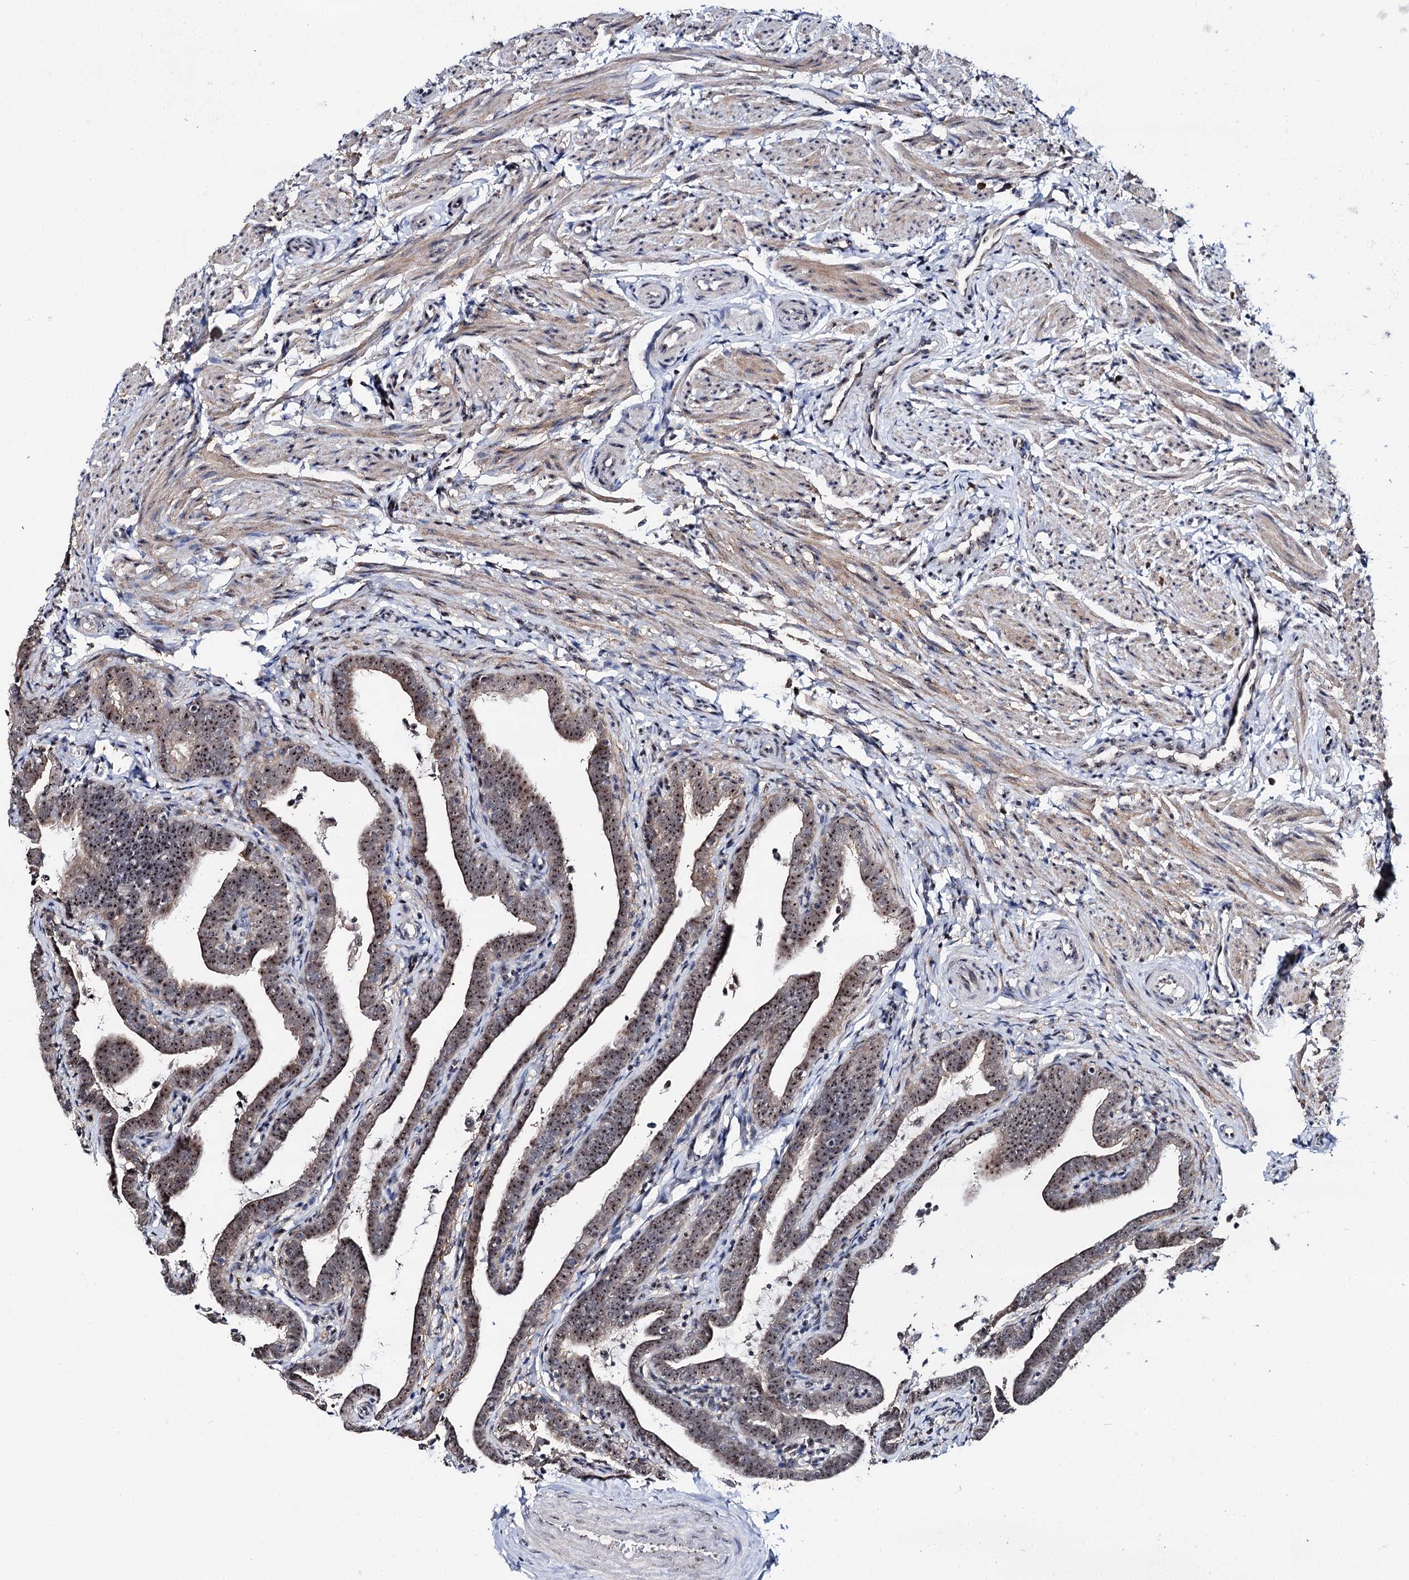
{"staining": {"intensity": "moderate", "quantity": ">75%", "location": "nuclear"}, "tissue": "fallopian tube", "cell_type": "Glandular cells", "image_type": "normal", "snomed": [{"axis": "morphology", "description": "Normal tissue, NOS"}, {"axis": "topography", "description": "Fallopian tube"}], "caption": "Immunohistochemical staining of benign fallopian tube shows moderate nuclear protein expression in about >75% of glandular cells.", "gene": "SUPT20H", "patient": {"sex": "female", "age": 36}}